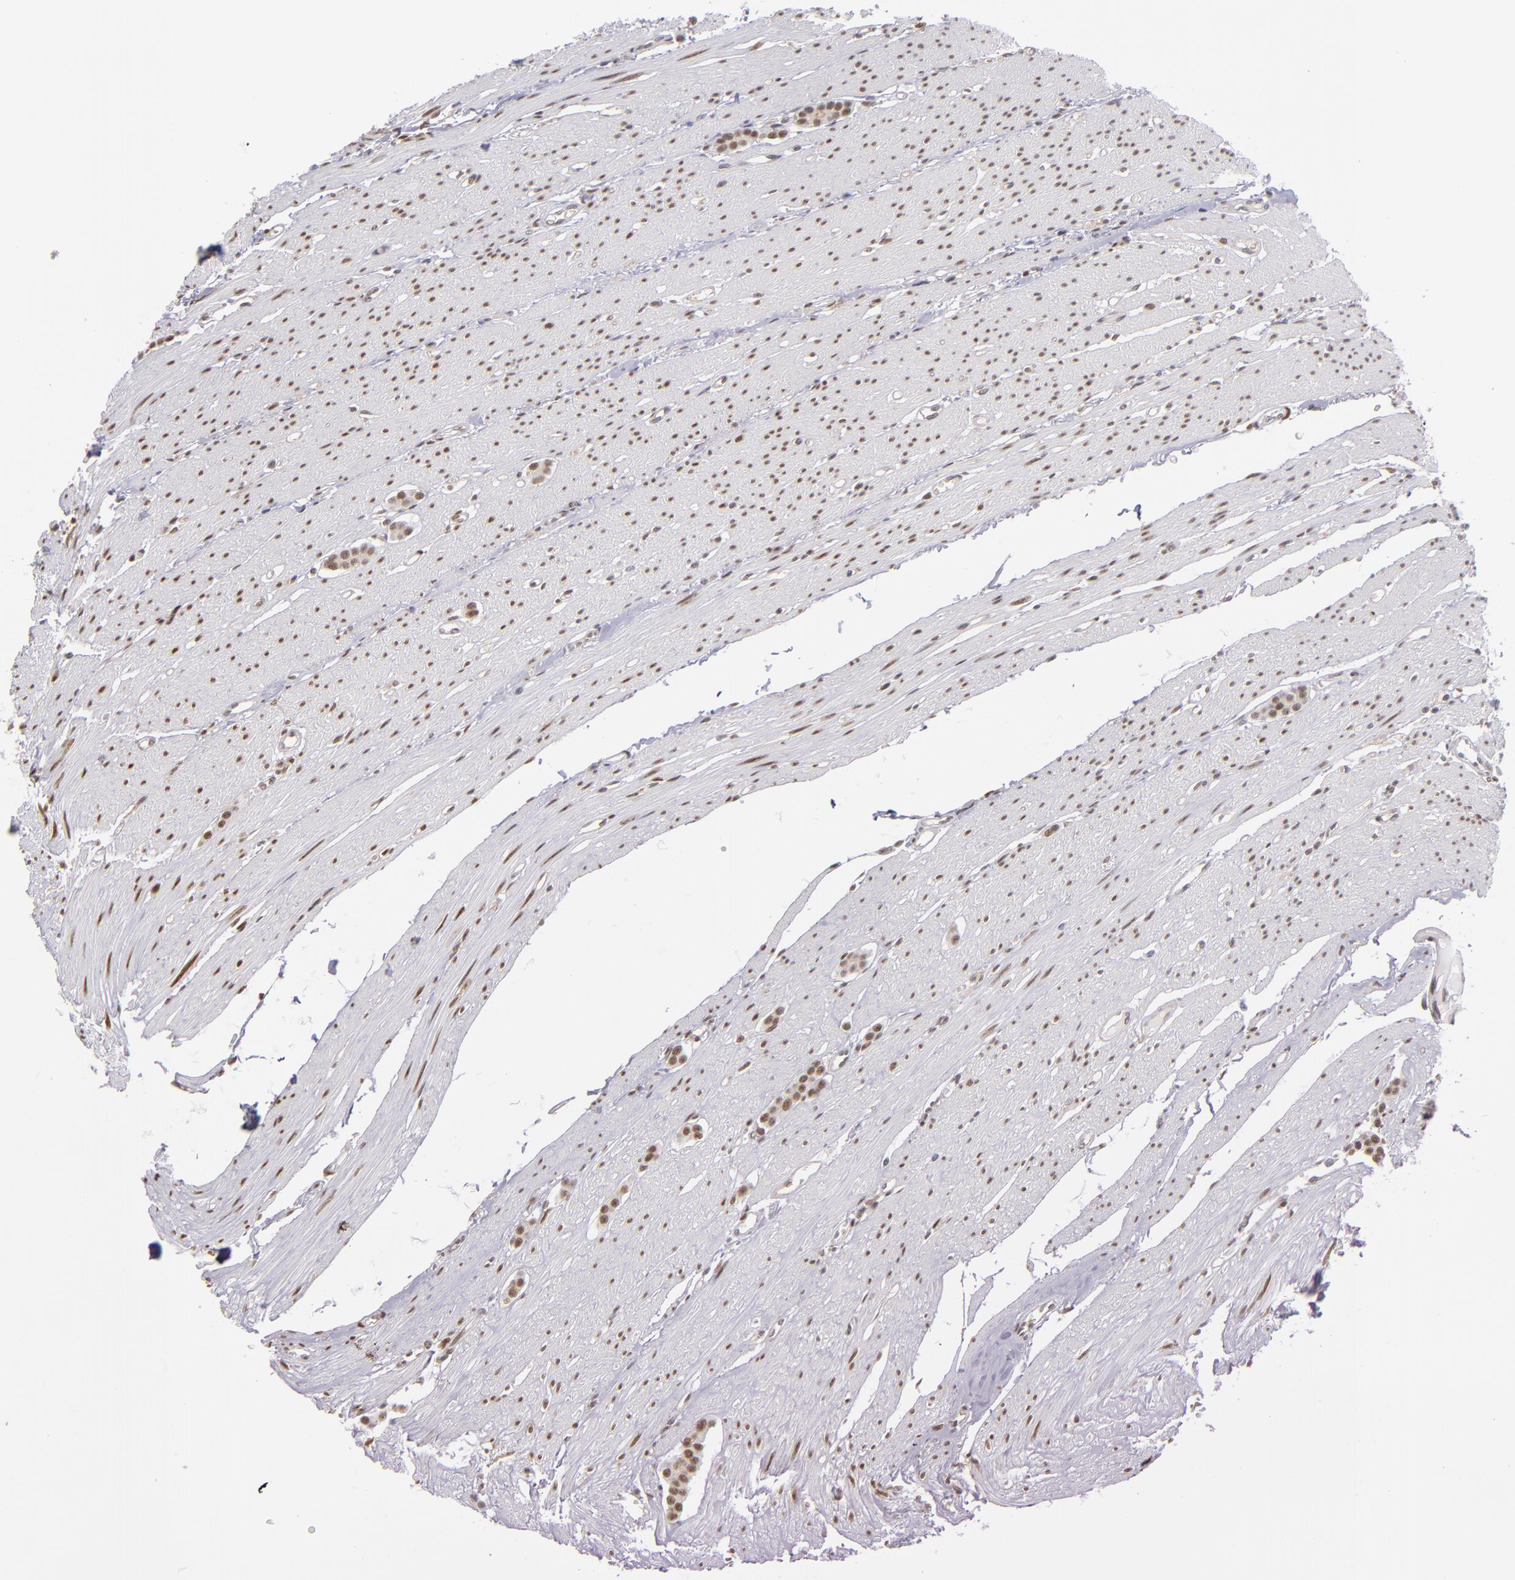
{"staining": {"intensity": "weak", "quantity": "25%-75%", "location": "nuclear"}, "tissue": "carcinoid", "cell_type": "Tumor cells", "image_type": "cancer", "snomed": [{"axis": "morphology", "description": "Carcinoid, malignant, NOS"}, {"axis": "topography", "description": "Small intestine"}], "caption": "A histopathology image showing weak nuclear expression in about 25%-75% of tumor cells in carcinoid (malignant), as visualized by brown immunohistochemical staining.", "gene": "NCOR2", "patient": {"sex": "male", "age": 60}}